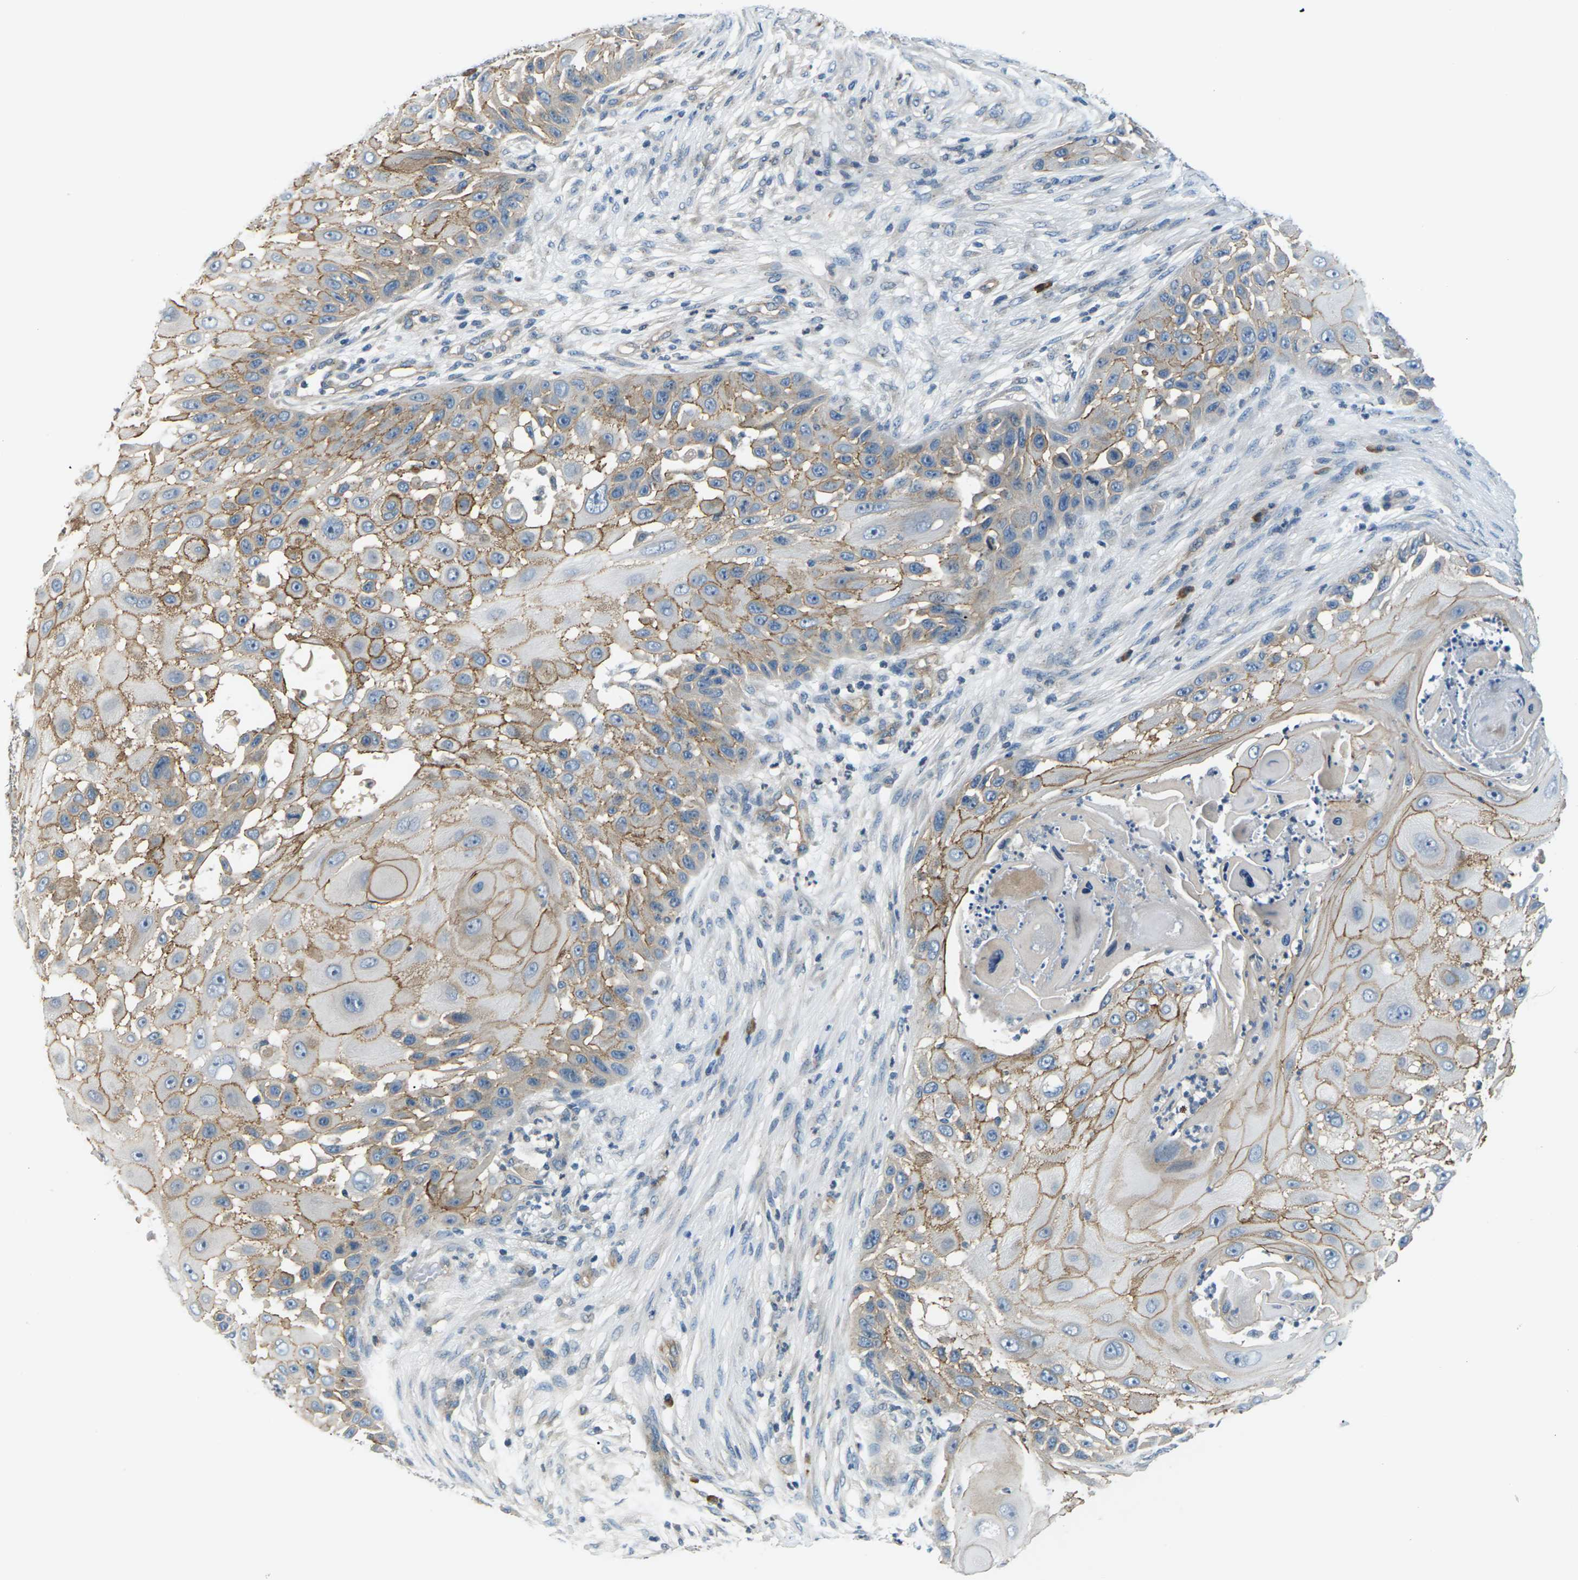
{"staining": {"intensity": "moderate", "quantity": ">75%", "location": "cytoplasmic/membranous"}, "tissue": "skin cancer", "cell_type": "Tumor cells", "image_type": "cancer", "snomed": [{"axis": "morphology", "description": "Squamous cell carcinoma, NOS"}, {"axis": "topography", "description": "Skin"}], "caption": "Immunohistochemical staining of human squamous cell carcinoma (skin) demonstrates moderate cytoplasmic/membranous protein expression in about >75% of tumor cells. The staining was performed using DAB (3,3'-diaminobenzidine), with brown indicating positive protein expression. Nuclei are stained blue with hematoxylin.", "gene": "SLC13A3", "patient": {"sex": "female", "age": 44}}